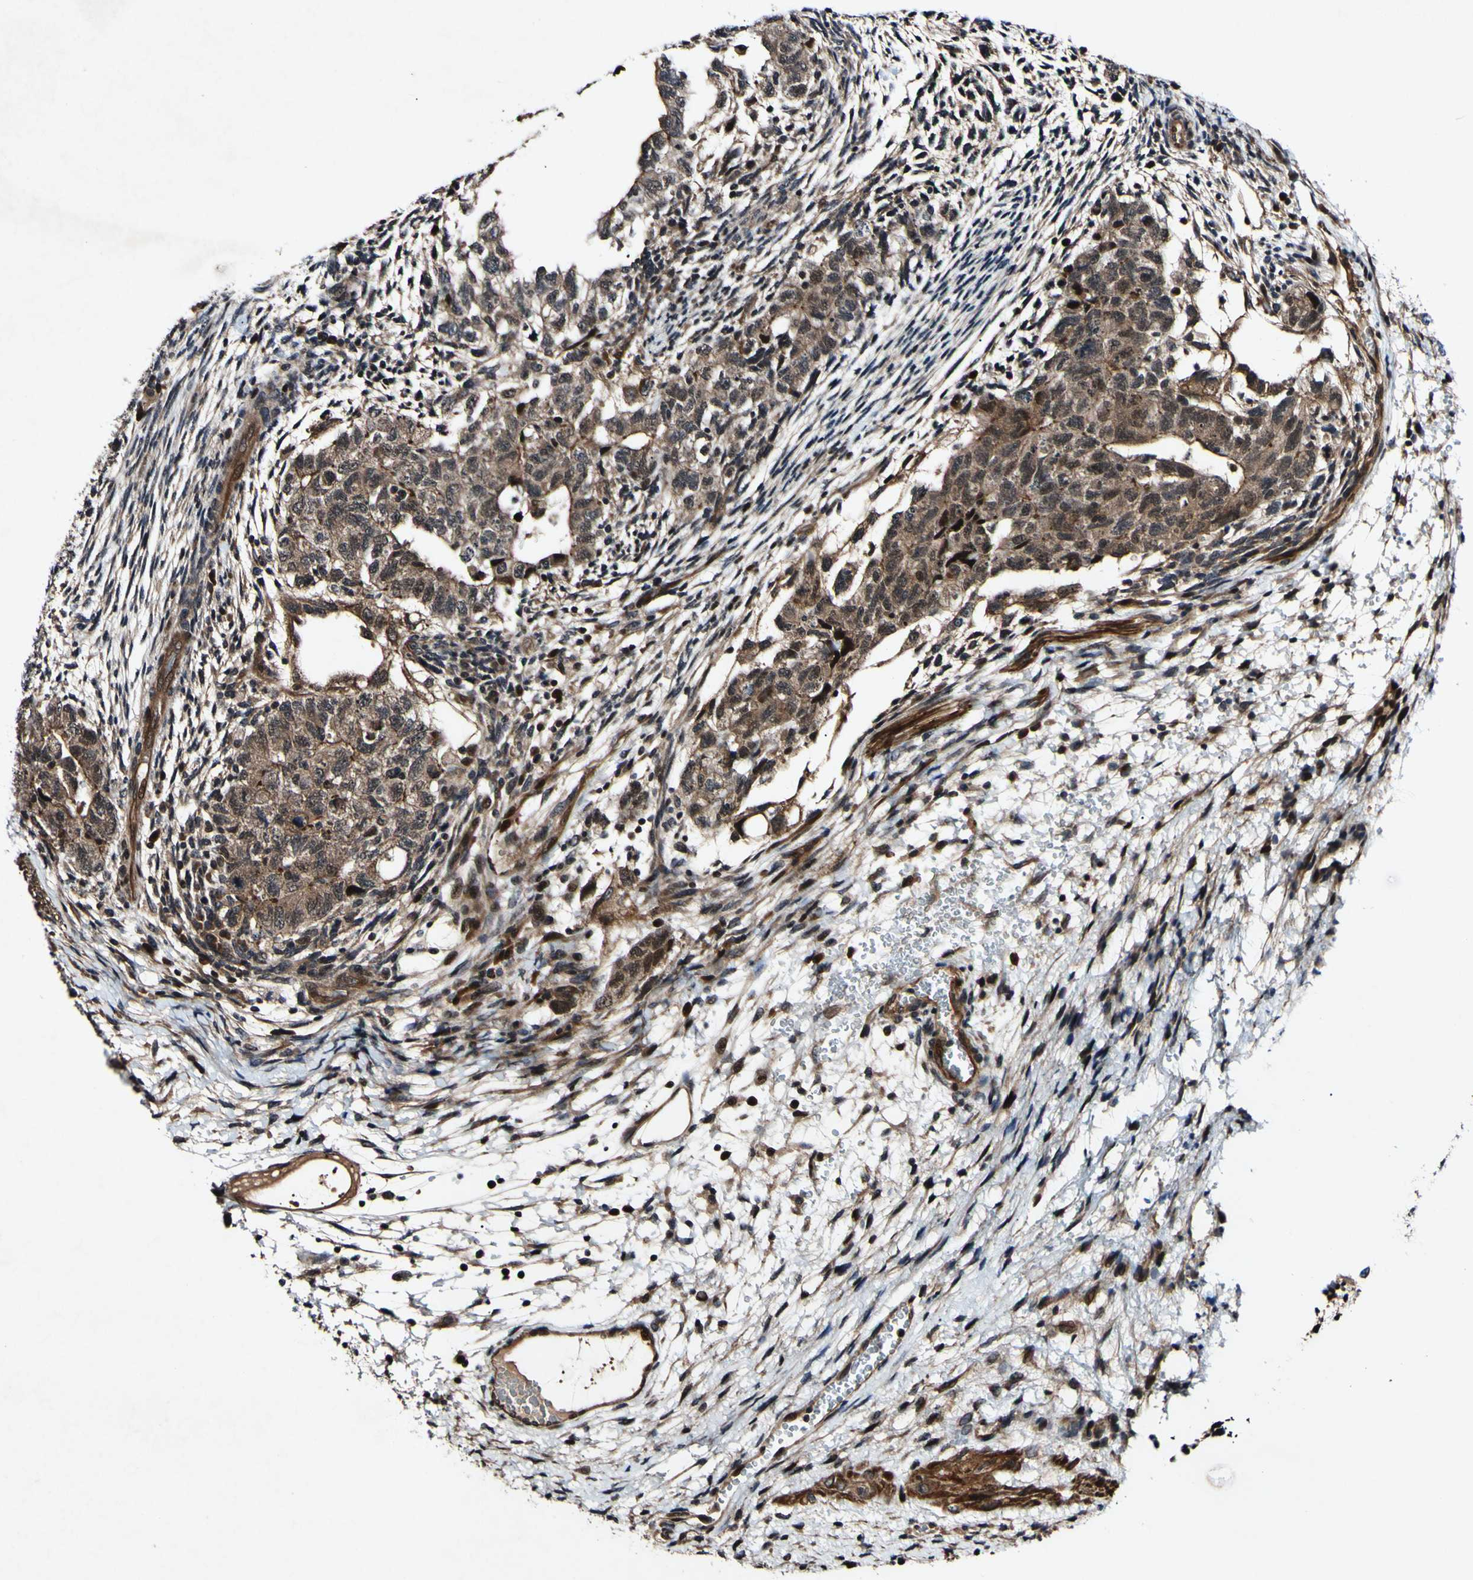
{"staining": {"intensity": "moderate", "quantity": ">75%", "location": "cytoplasmic/membranous,nuclear"}, "tissue": "testis cancer", "cell_type": "Tumor cells", "image_type": "cancer", "snomed": [{"axis": "morphology", "description": "Normal tissue, NOS"}, {"axis": "morphology", "description": "Carcinoma, Embryonal, NOS"}, {"axis": "topography", "description": "Testis"}], "caption": "The photomicrograph exhibits immunohistochemical staining of testis cancer (embryonal carcinoma). There is moderate cytoplasmic/membranous and nuclear positivity is present in approximately >75% of tumor cells.", "gene": "CSNK1E", "patient": {"sex": "male", "age": 36}}